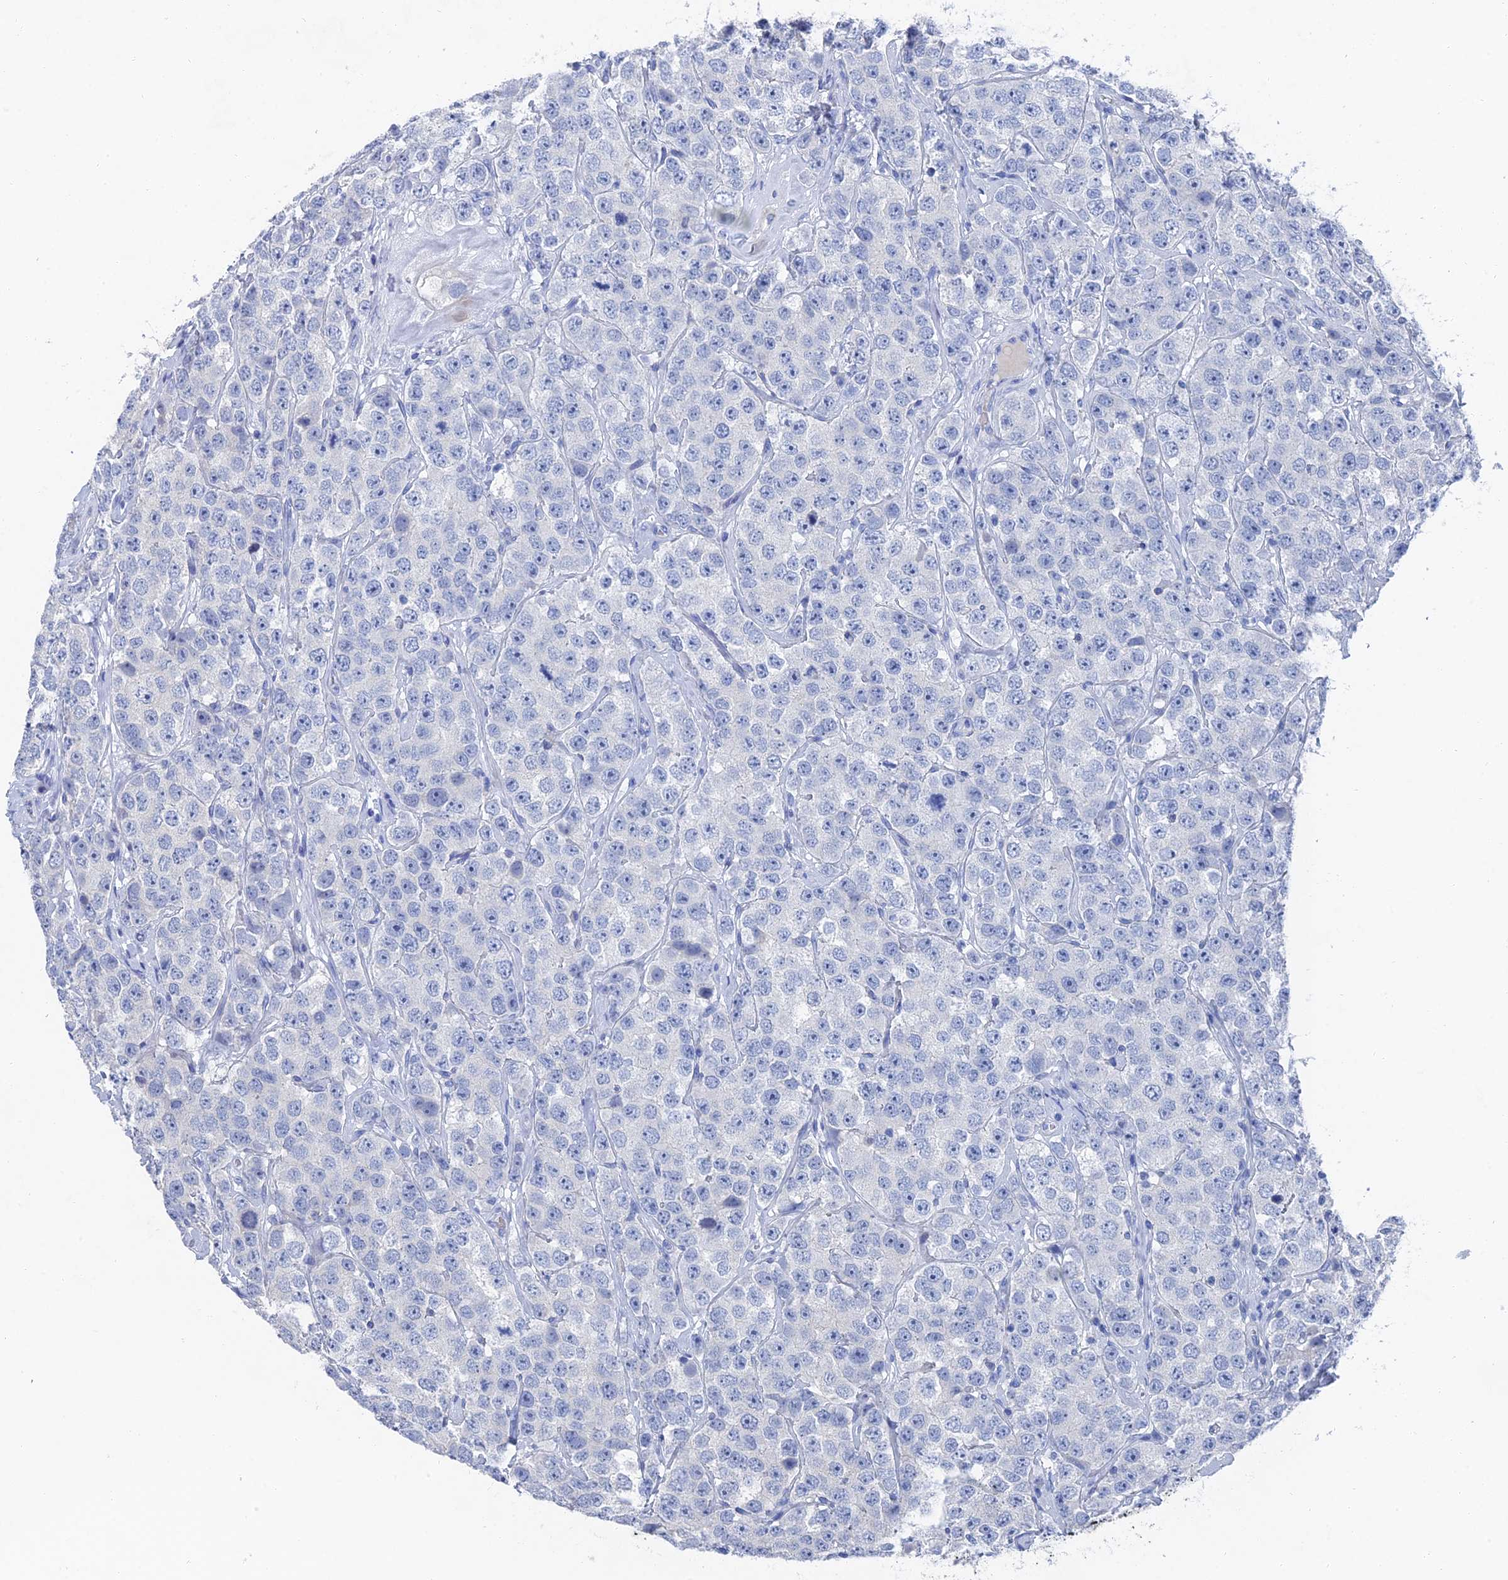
{"staining": {"intensity": "negative", "quantity": "none", "location": "none"}, "tissue": "testis cancer", "cell_type": "Tumor cells", "image_type": "cancer", "snomed": [{"axis": "morphology", "description": "Seminoma, NOS"}, {"axis": "topography", "description": "Testis"}], "caption": "Tumor cells are negative for protein expression in human seminoma (testis).", "gene": "GFAP", "patient": {"sex": "male", "age": 28}}